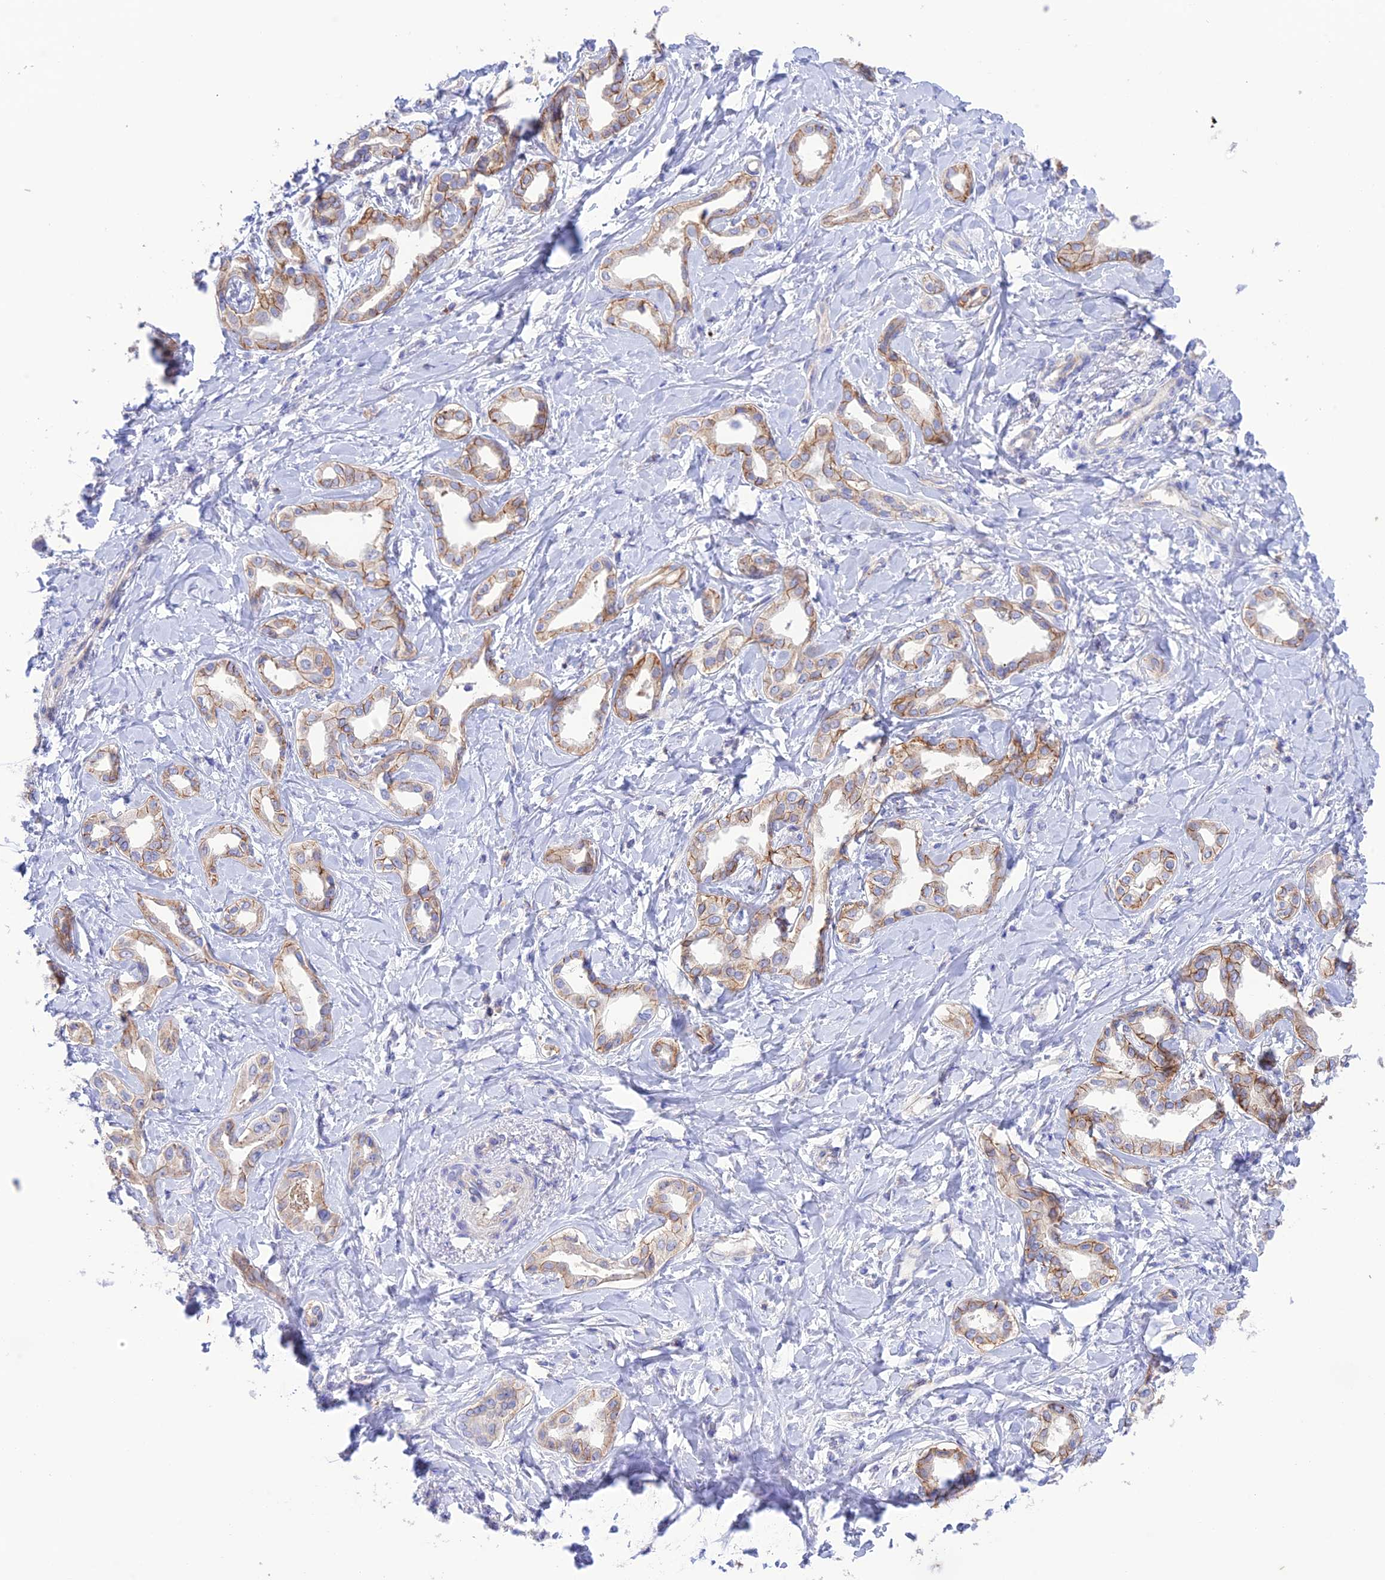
{"staining": {"intensity": "moderate", "quantity": ">75%", "location": "cytoplasmic/membranous"}, "tissue": "liver cancer", "cell_type": "Tumor cells", "image_type": "cancer", "snomed": [{"axis": "morphology", "description": "Cholangiocarcinoma"}, {"axis": "topography", "description": "Liver"}], "caption": "This photomicrograph reveals immunohistochemistry staining of human liver cancer (cholangiocarcinoma), with medium moderate cytoplasmic/membranous staining in approximately >75% of tumor cells.", "gene": "CHSY3", "patient": {"sex": "female", "age": 77}}